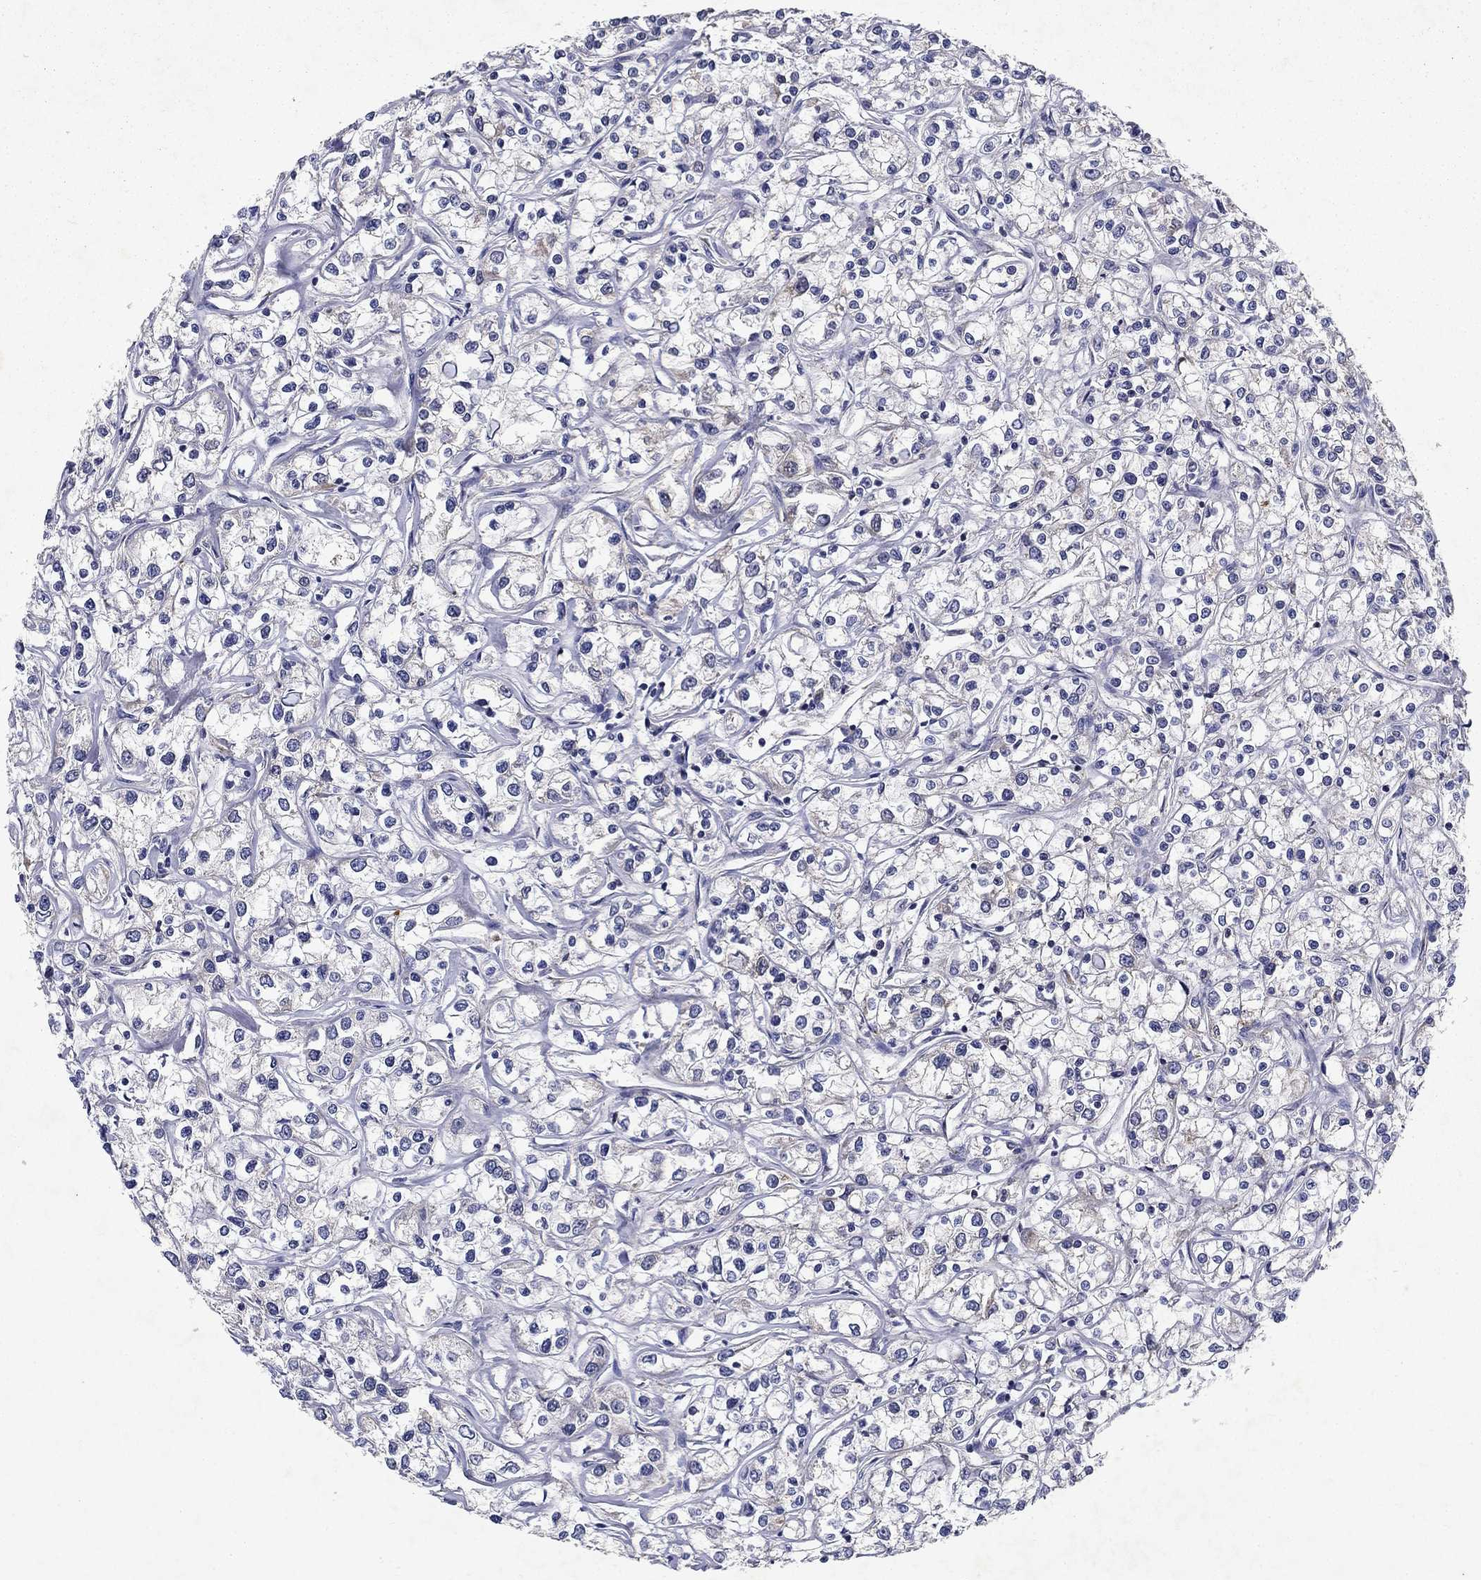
{"staining": {"intensity": "negative", "quantity": "none", "location": "none"}, "tissue": "renal cancer", "cell_type": "Tumor cells", "image_type": "cancer", "snomed": [{"axis": "morphology", "description": "Adenocarcinoma, NOS"}, {"axis": "topography", "description": "Kidney"}], "caption": "The histopathology image shows no significant staining in tumor cells of renal cancer (adenocarcinoma).", "gene": "GLTP", "patient": {"sex": "female", "age": 59}}